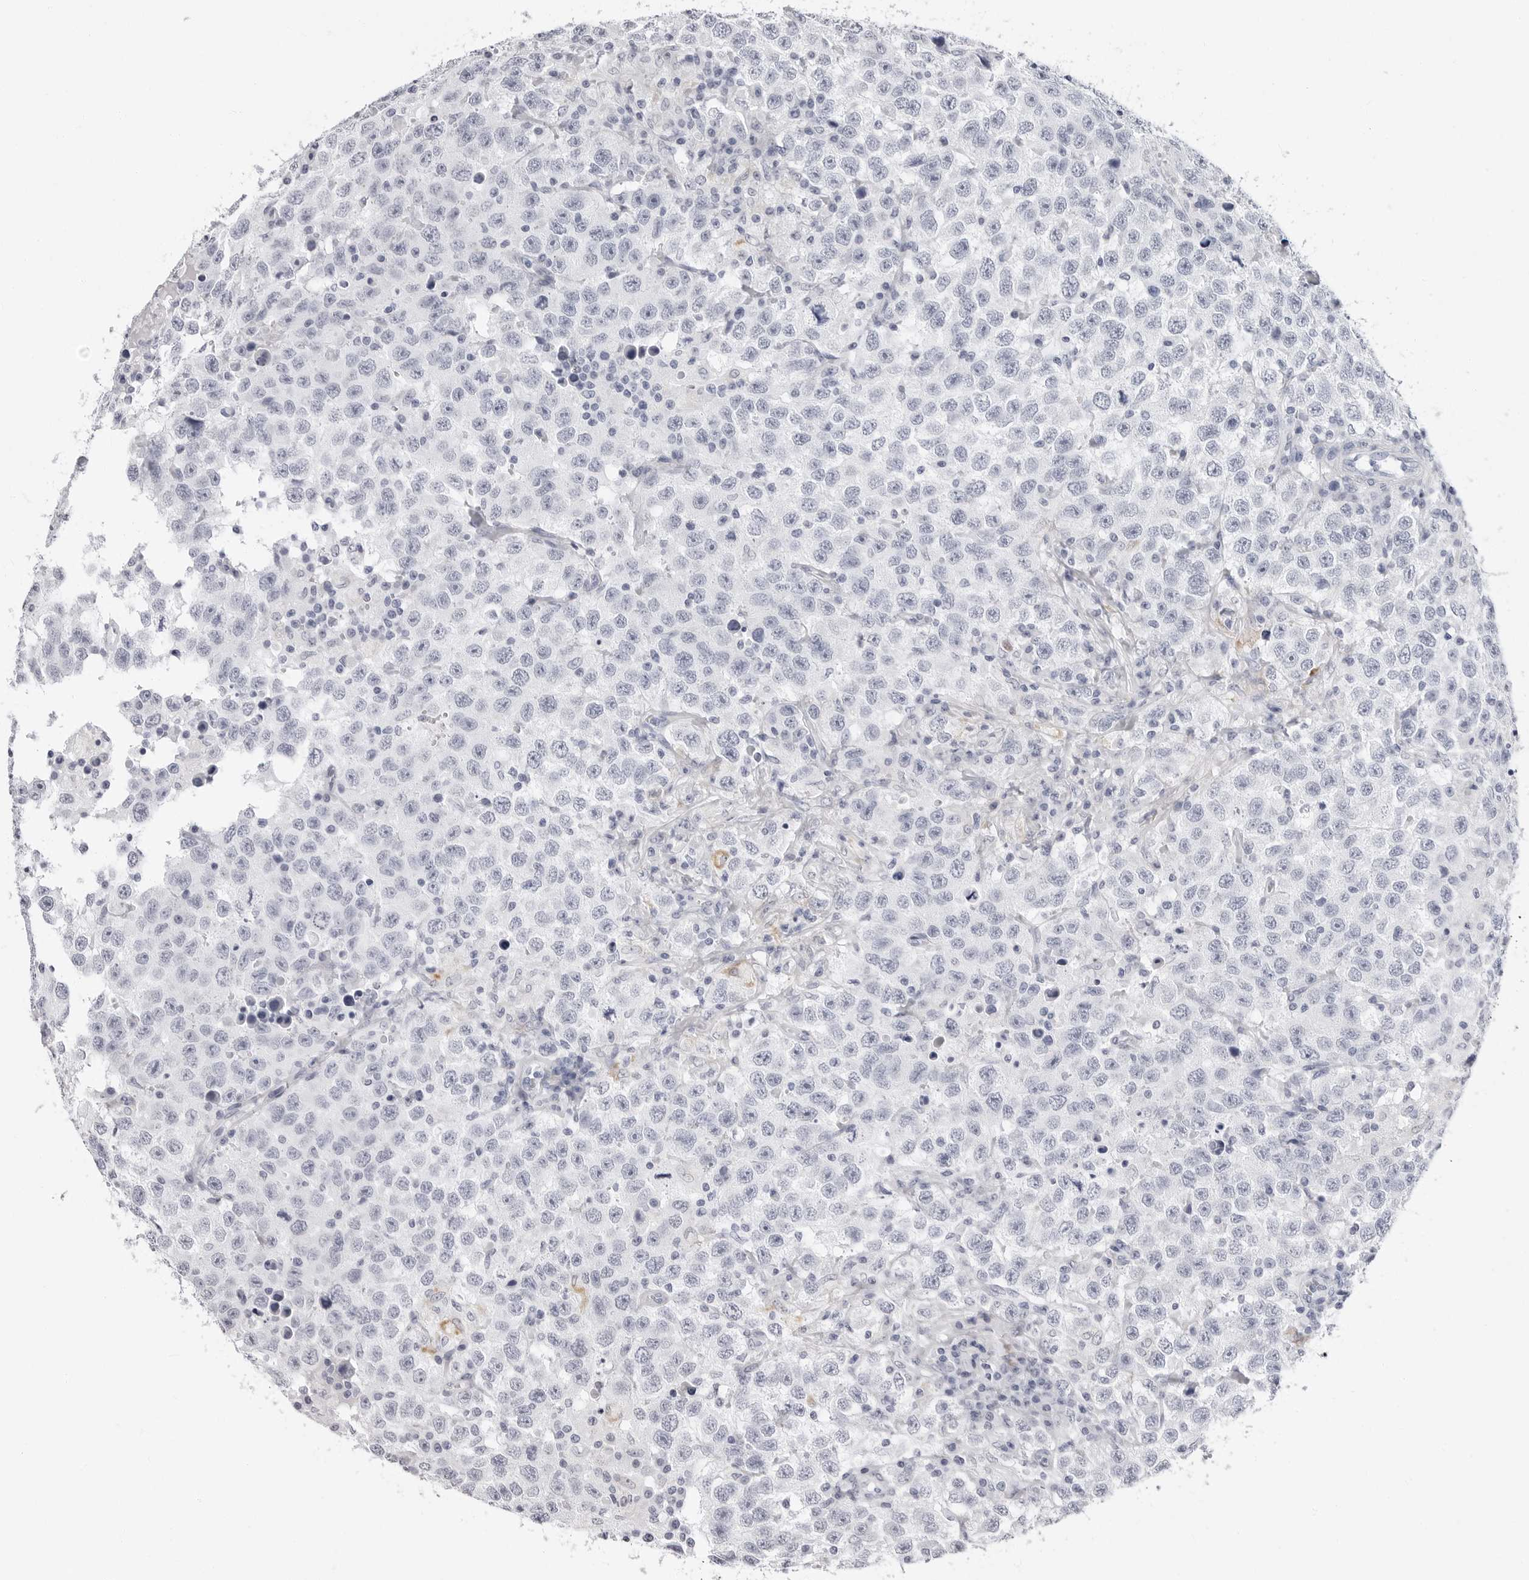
{"staining": {"intensity": "negative", "quantity": "none", "location": "none"}, "tissue": "testis cancer", "cell_type": "Tumor cells", "image_type": "cancer", "snomed": [{"axis": "morphology", "description": "Seminoma, NOS"}, {"axis": "topography", "description": "Testis"}], "caption": "An immunohistochemistry (IHC) photomicrograph of testis seminoma is shown. There is no staining in tumor cells of testis seminoma.", "gene": "ERICH3", "patient": {"sex": "male", "age": 41}}